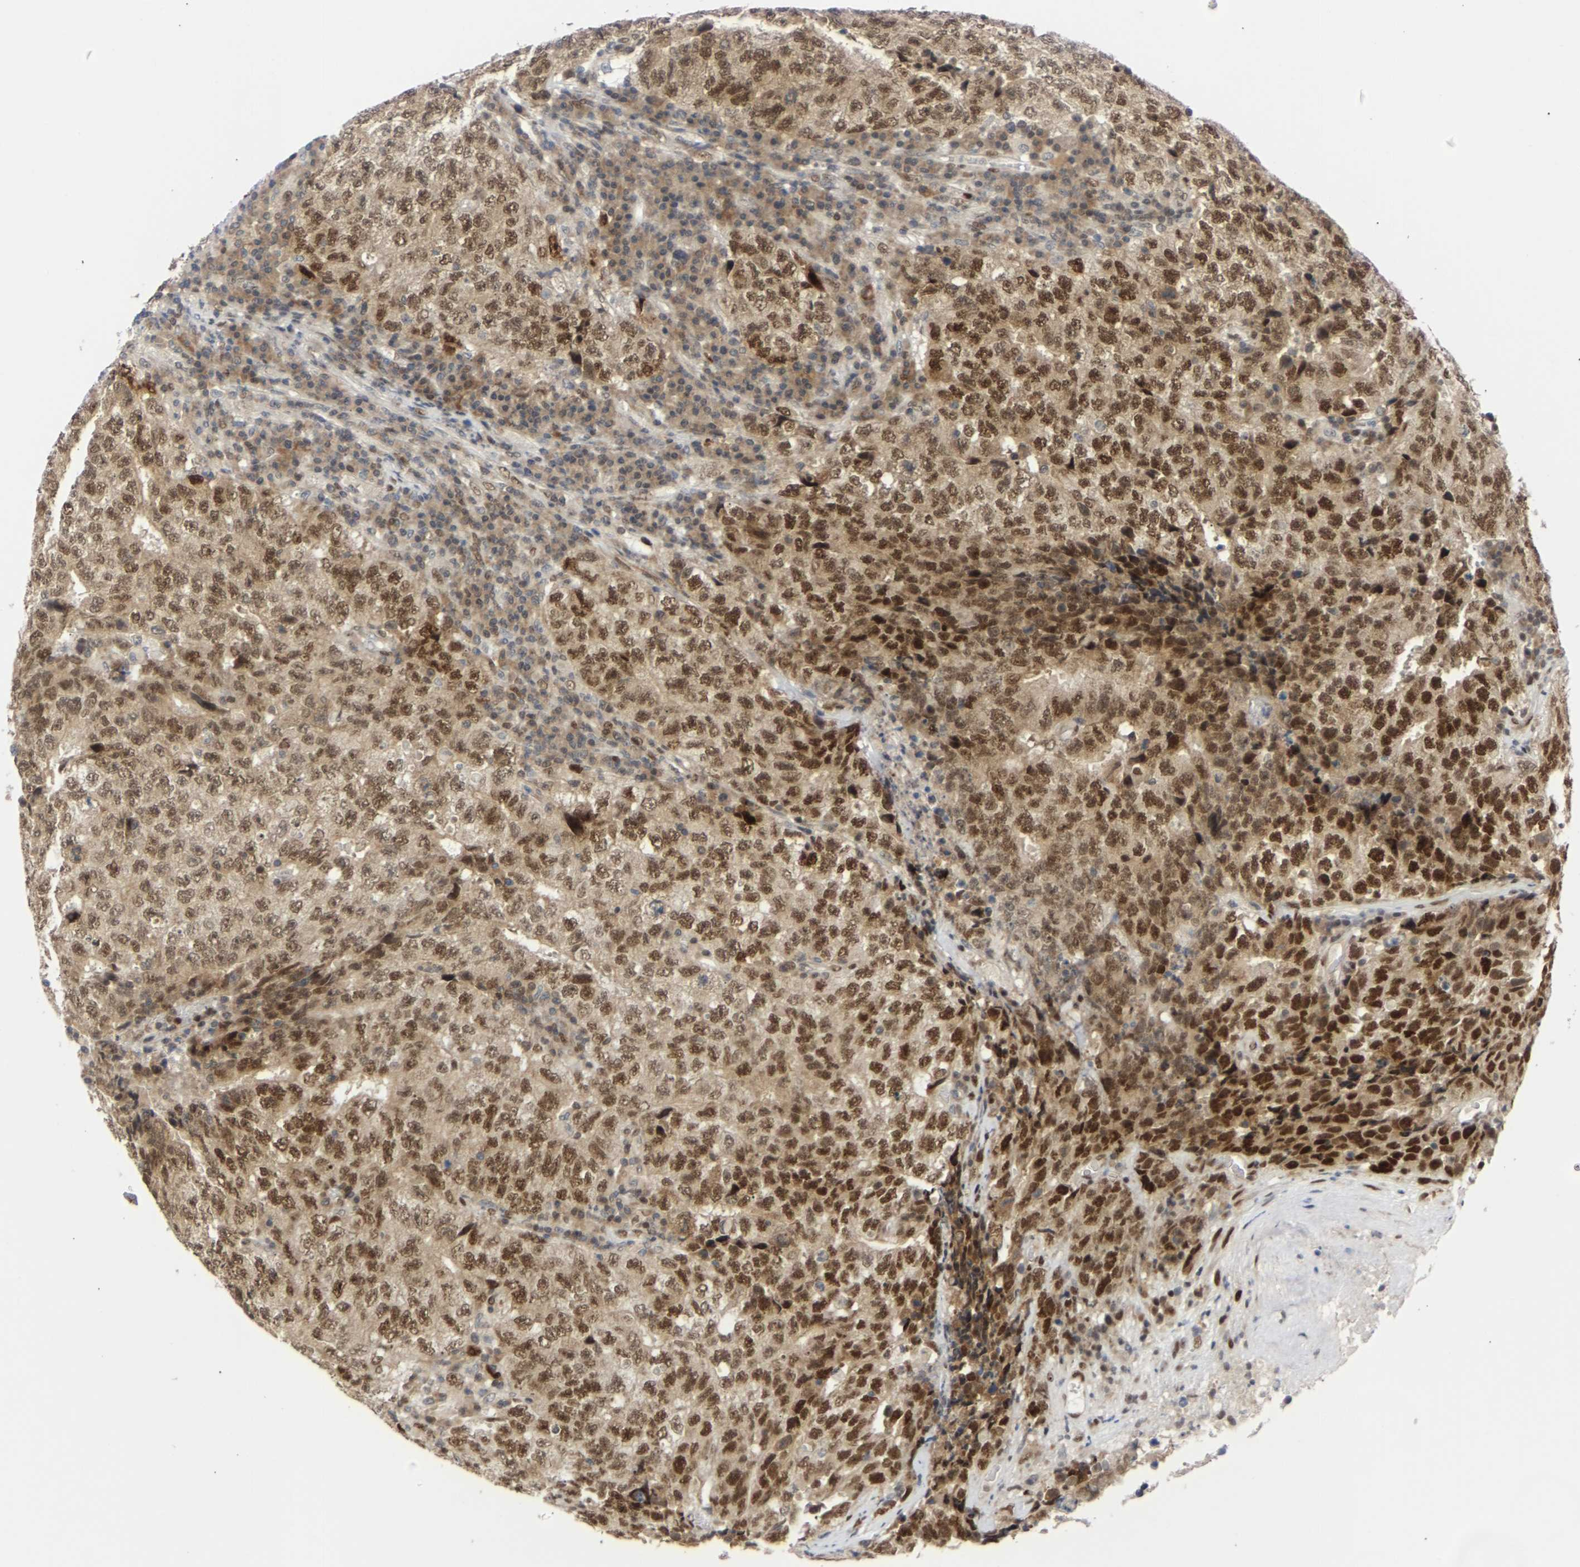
{"staining": {"intensity": "strong", "quantity": ">75%", "location": "nuclear"}, "tissue": "testis cancer", "cell_type": "Tumor cells", "image_type": "cancer", "snomed": [{"axis": "morphology", "description": "Necrosis, NOS"}, {"axis": "morphology", "description": "Carcinoma, Embryonal, NOS"}, {"axis": "topography", "description": "Testis"}], "caption": "An immunohistochemistry photomicrograph of neoplastic tissue is shown. Protein staining in brown labels strong nuclear positivity in testis cancer (embryonal carcinoma) within tumor cells.", "gene": "SSBP2", "patient": {"sex": "male", "age": 19}}